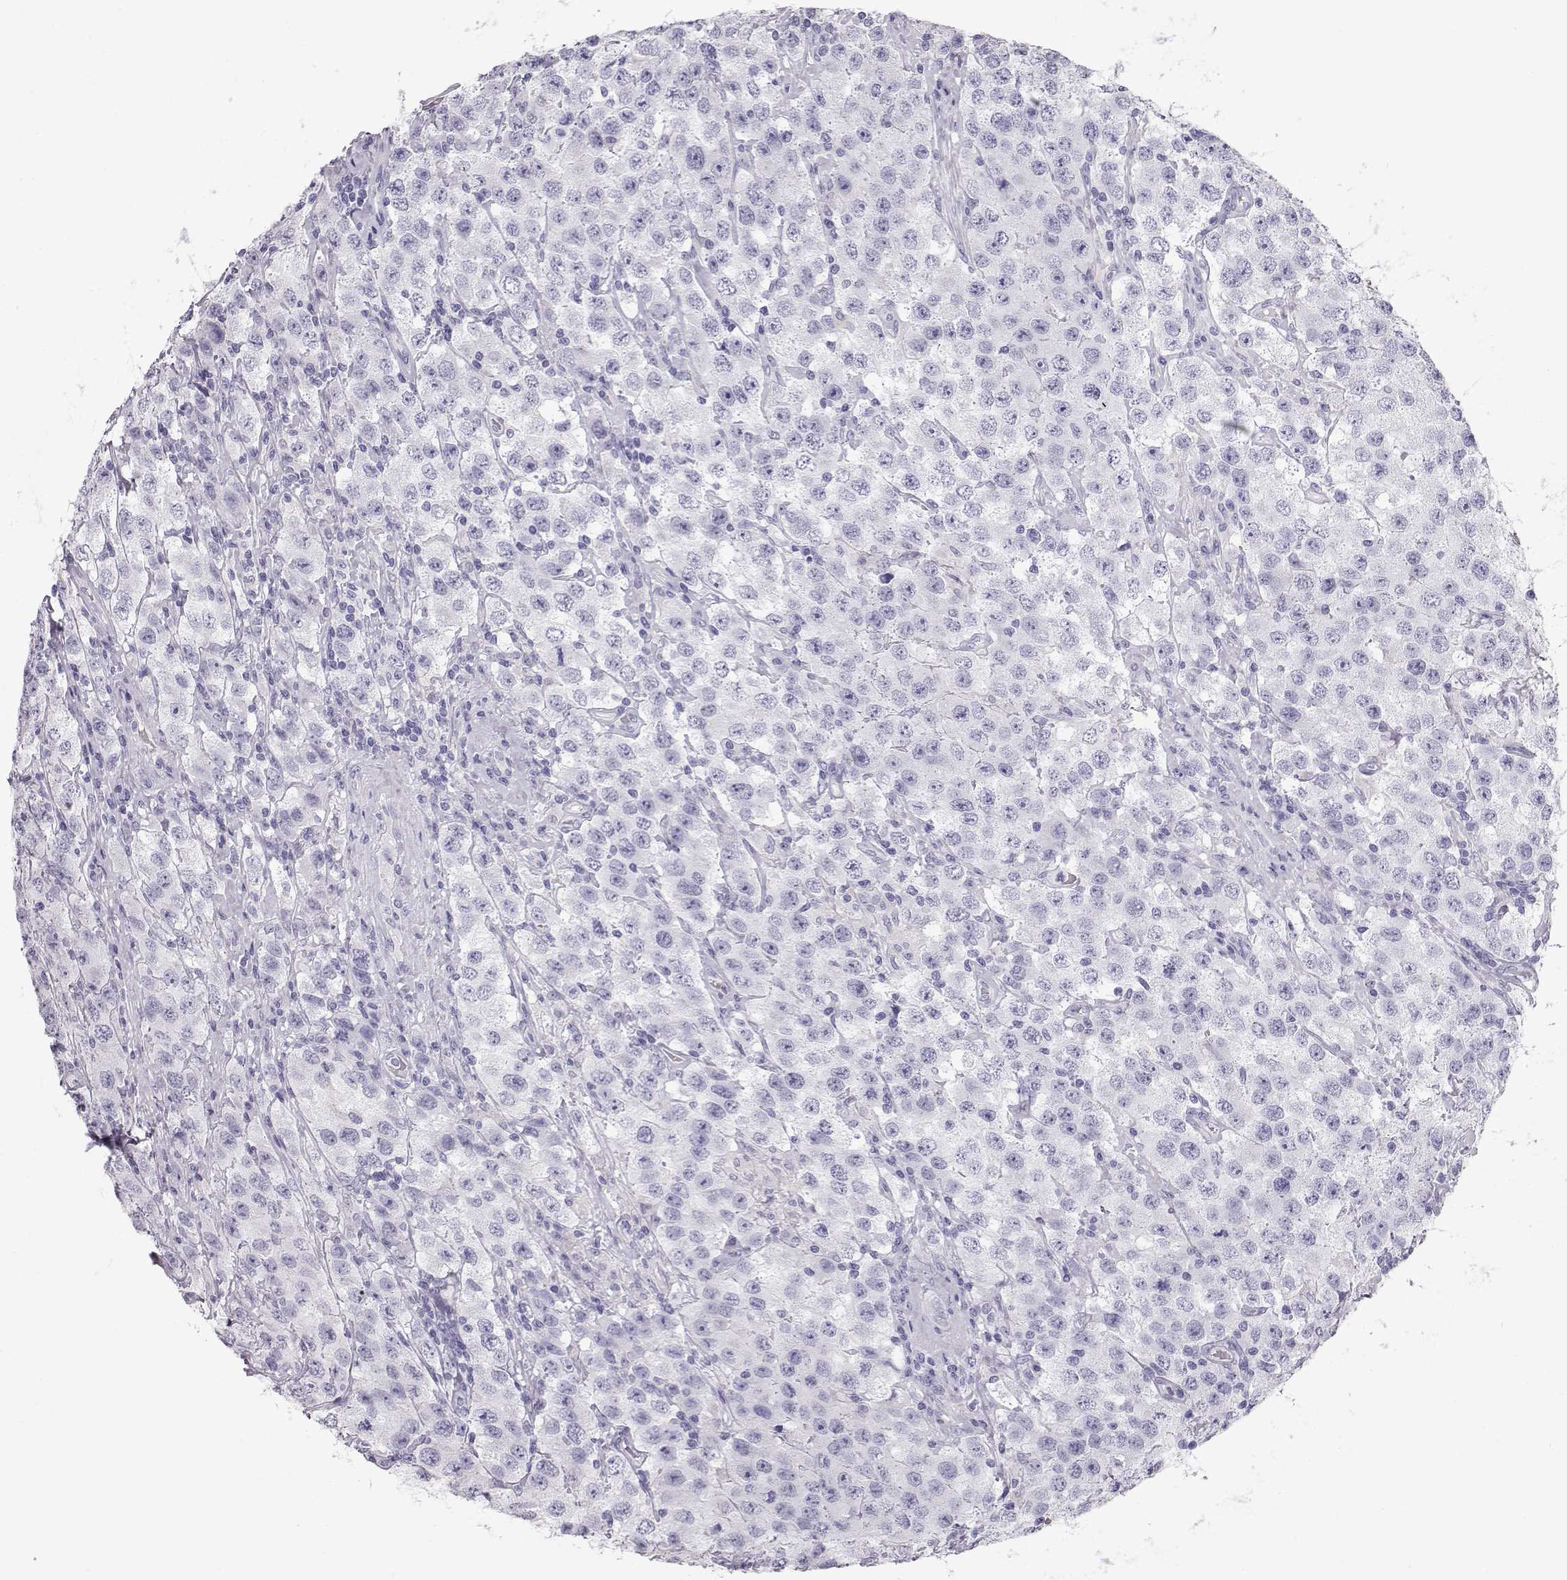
{"staining": {"intensity": "negative", "quantity": "none", "location": "none"}, "tissue": "testis cancer", "cell_type": "Tumor cells", "image_type": "cancer", "snomed": [{"axis": "morphology", "description": "Seminoma, NOS"}, {"axis": "topography", "description": "Testis"}], "caption": "DAB immunohistochemical staining of seminoma (testis) exhibits no significant expression in tumor cells.", "gene": "GPR26", "patient": {"sex": "male", "age": 52}}